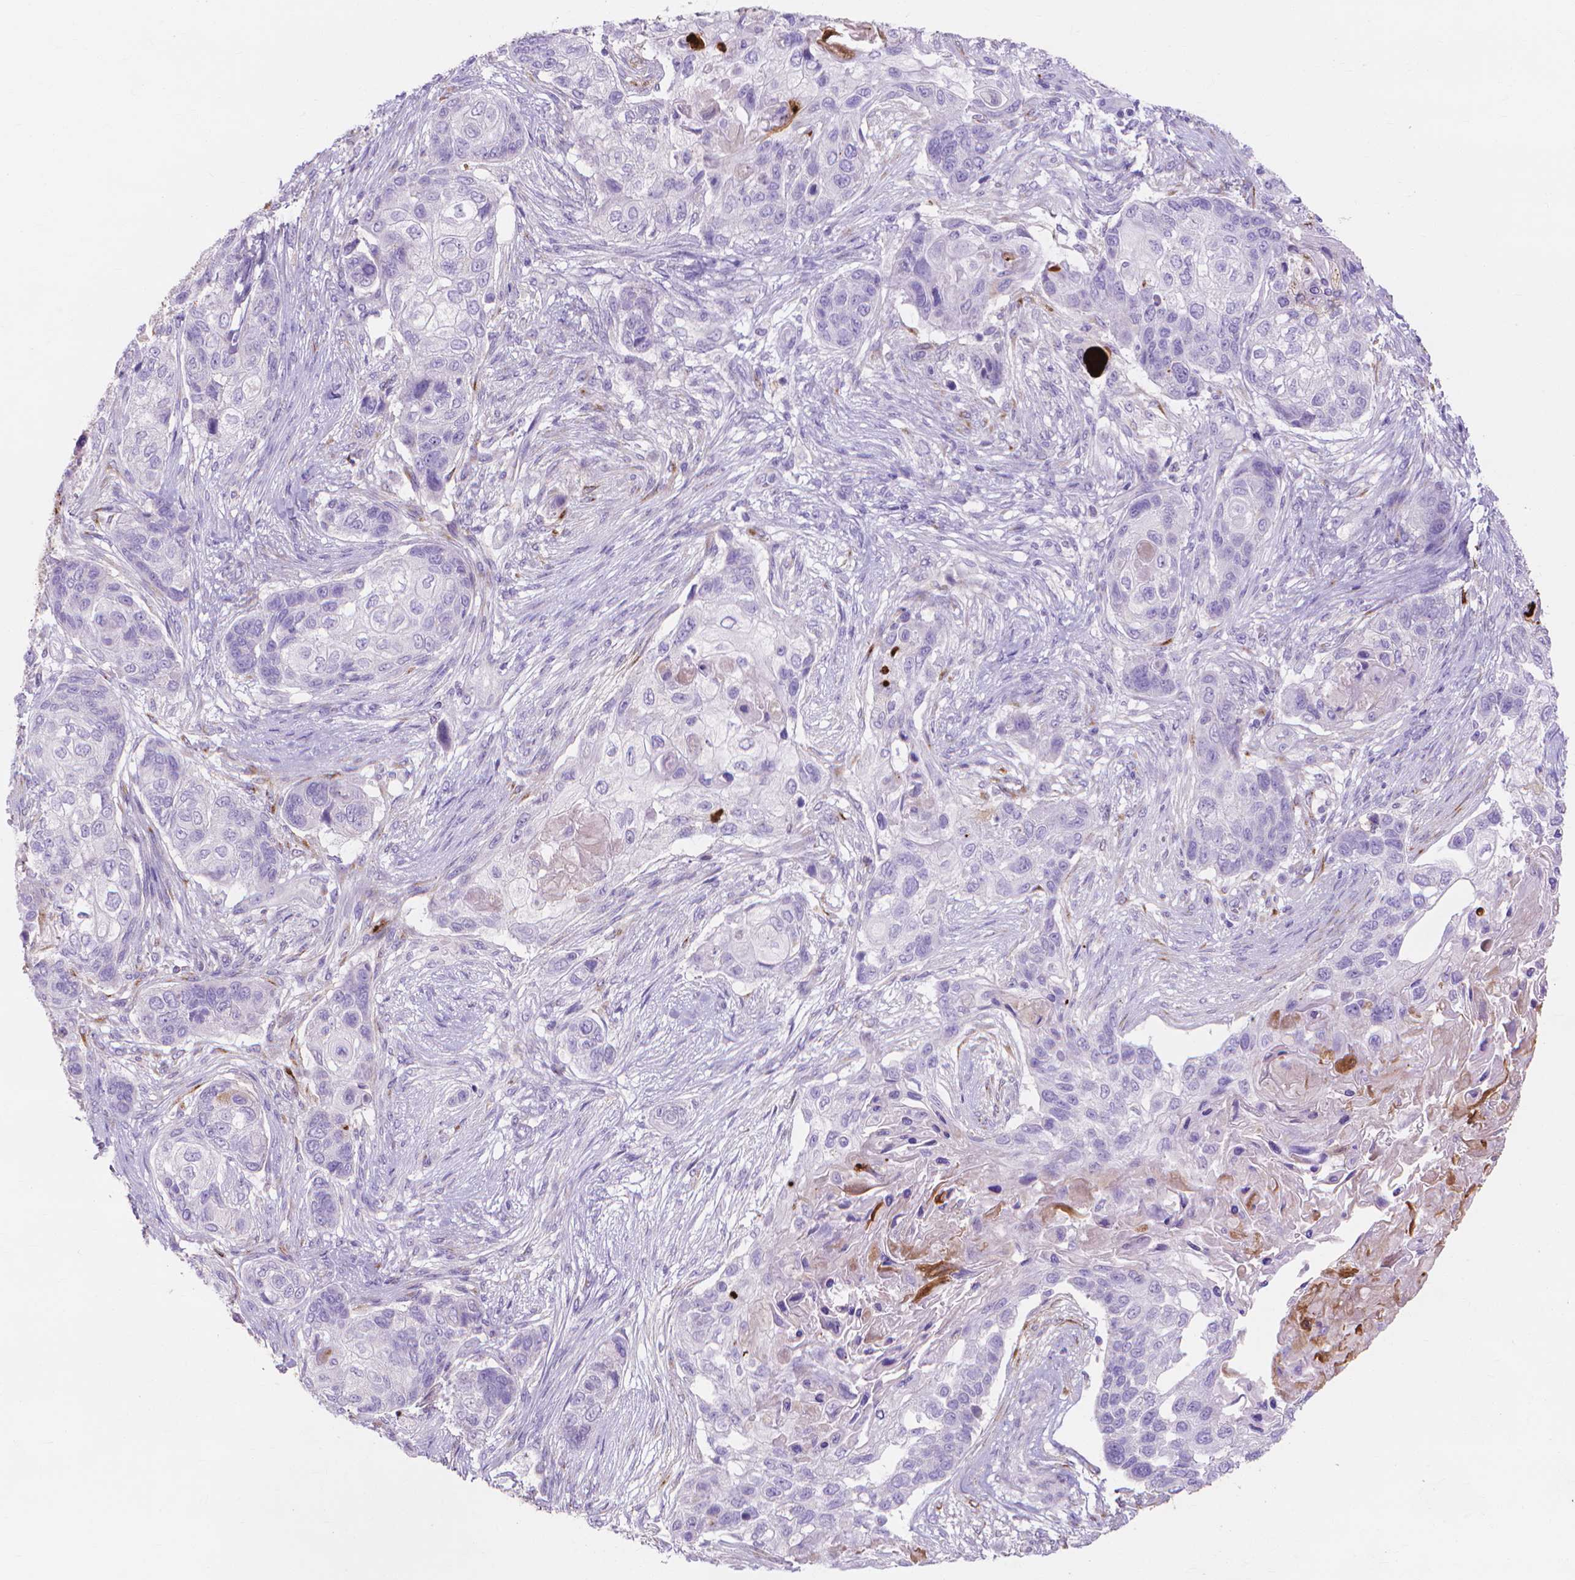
{"staining": {"intensity": "negative", "quantity": "none", "location": "none"}, "tissue": "lung cancer", "cell_type": "Tumor cells", "image_type": "cancer", "snomed": [{"axis": "morphology", "description": "Squamous cell carcinoma, NOS"}, {"axis": "topography", "description": "Lung"}], "caption": "A micrograph of human lung cancer (squamous cell carcinoma) is negative for staining in tumor cells.", "gene": "MMP11", "patient": {"sex": "male", "age": 69}}